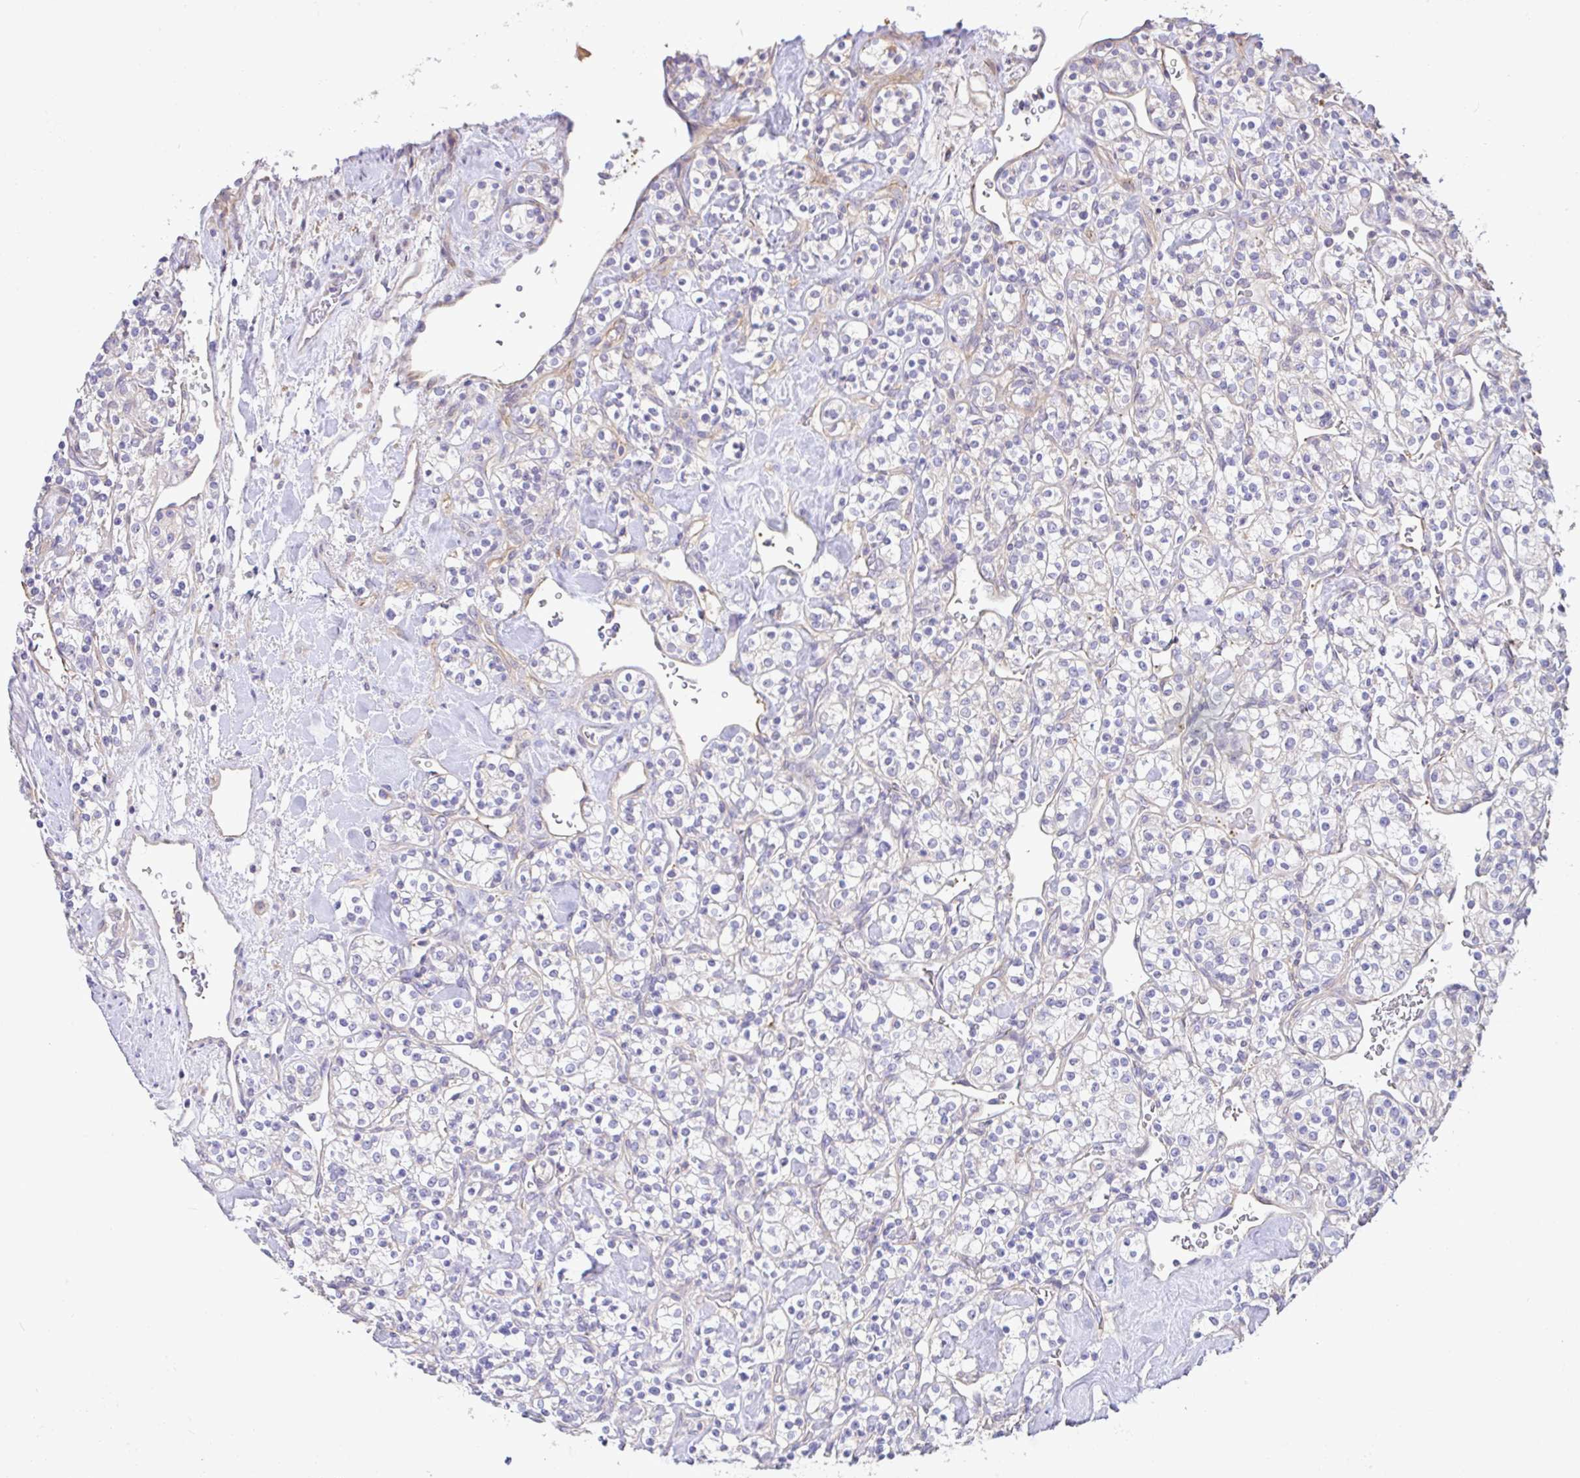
{"staining": {"intensity": "negative", "quantity": "none", "location": "none"}, "tissue": "renal cancer", "cell_type": "Tumor cells", "image_type": "cancer", "snomed": [{"axis": "morphology", "description": "Adenocarcinoma, NOS"}, {"axis": "topography", "description": "Kidney"}], "caption": "Tumor cells show no significant expression in renal adenocarcinoma. (Stains: DAB (3,3'-diaminobenzidine) immunohistochemistry with hematoxylin counter stain, Microscopy: brightfield microscopy at high magnification).", "gene": "PLCD4", "patient": {"sex": "male", "age": 77}}